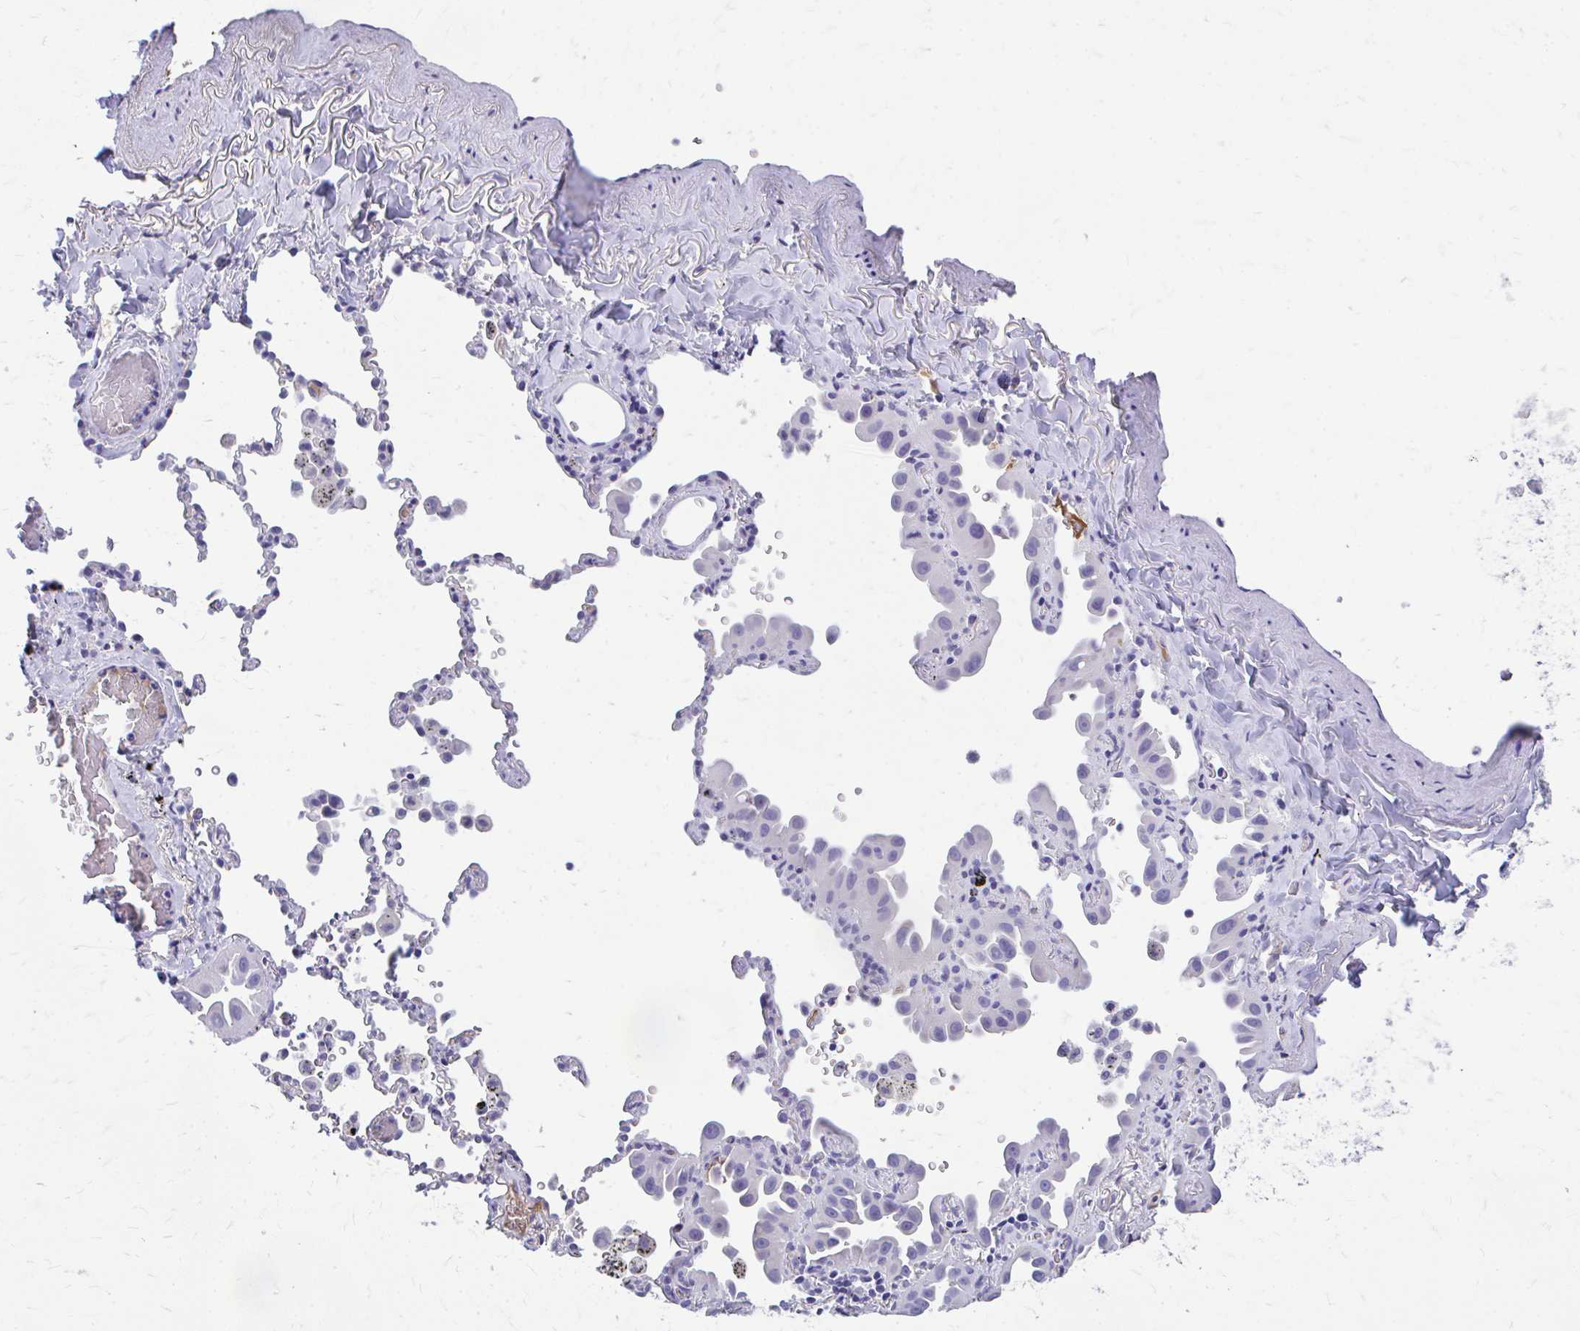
{"staining": {"intensity": "negative", "quantity": "none", "location": "none"}, "tissue": "lung cancer", "cell_type": "Tumor cells", "image_type": "cancer", "snomed": [{"axis": "morphology", "description": "Adenocarcinoma, NOS"}, {"axis": "topography", "description": "Lung"}], "caption": "This is an immunohistochemistry photomicrograph of lung cancer. There is no staining in tumor cells.", "gene": "CFH", "patient": {"sex": "male", "age": 68}}